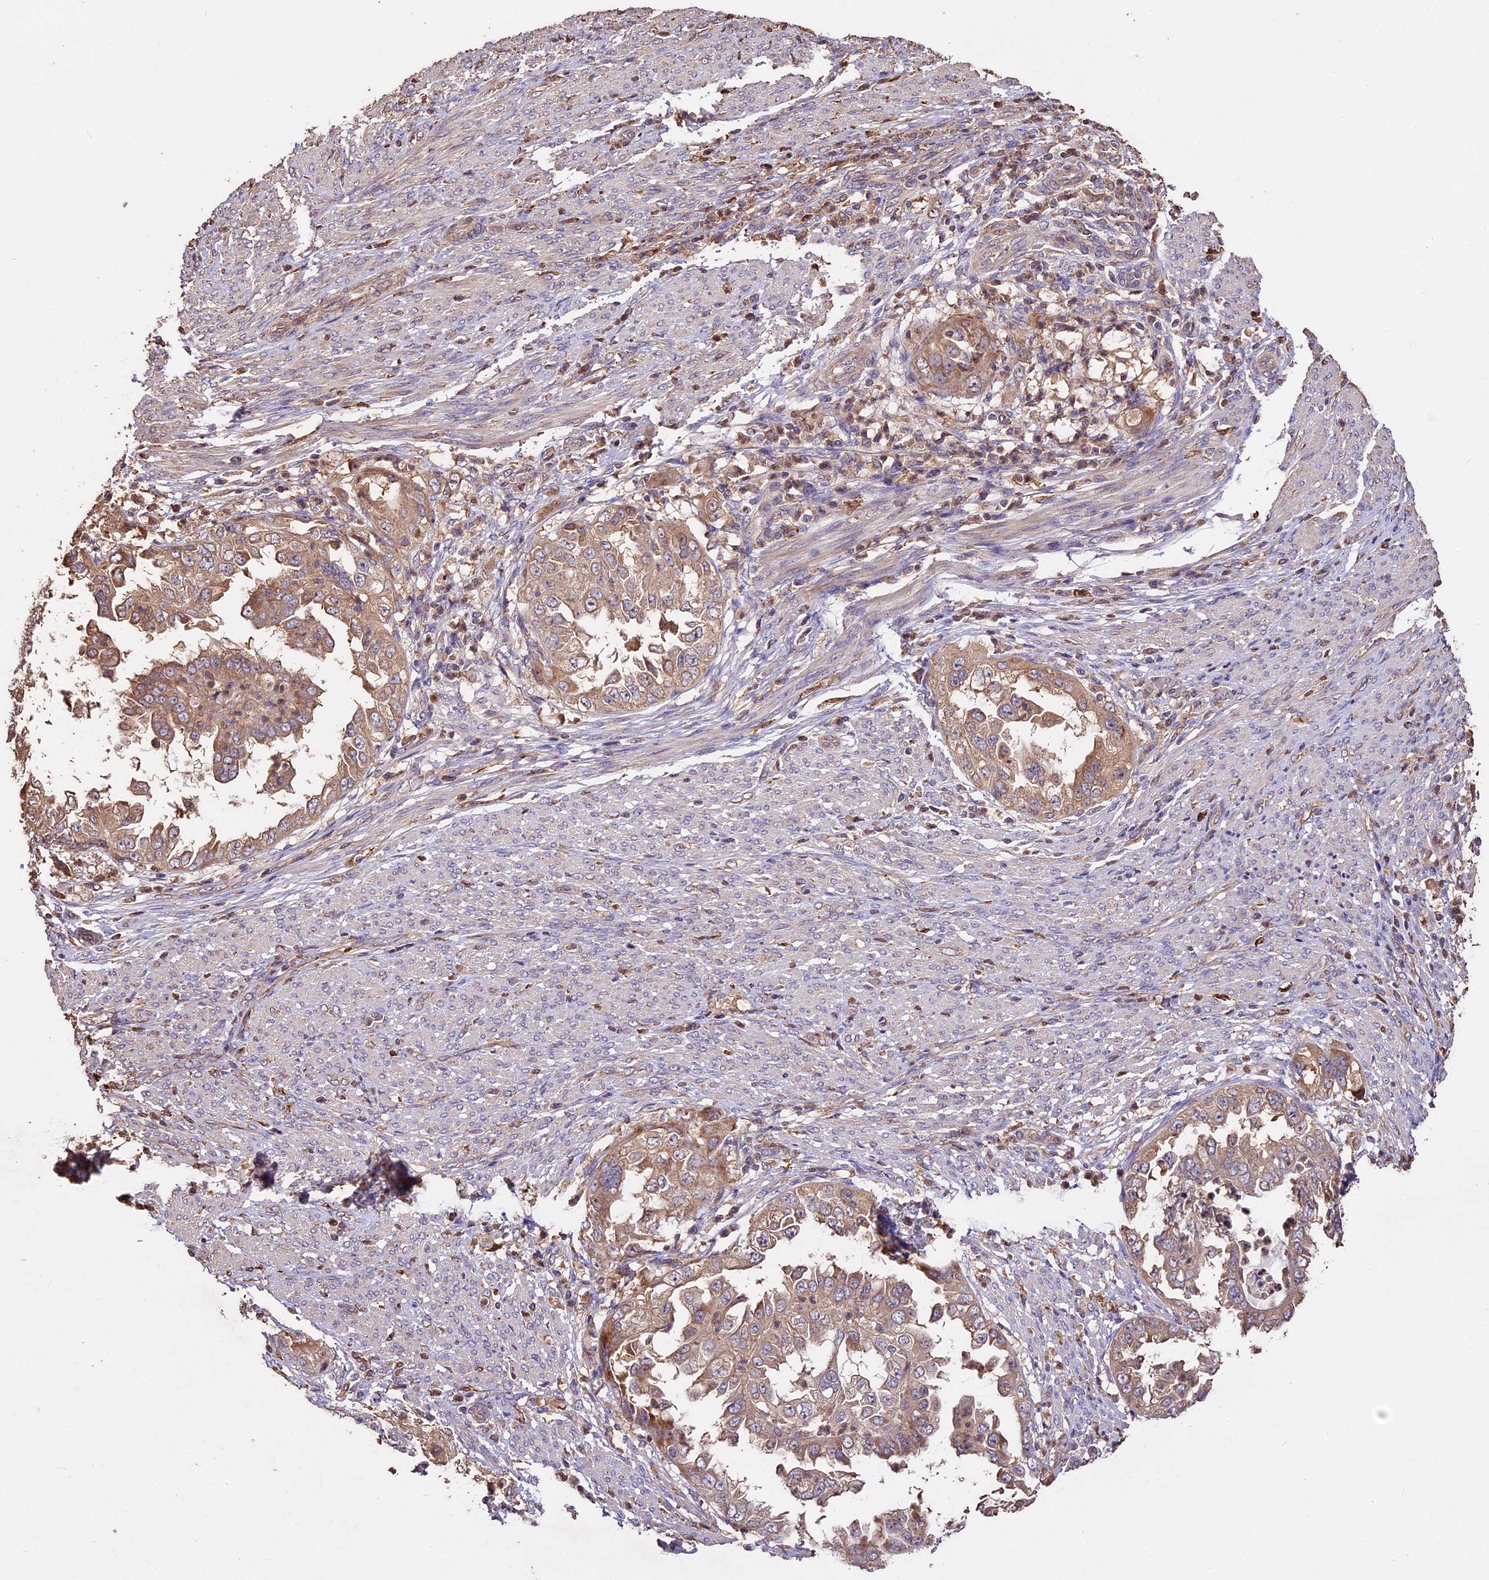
{"staining": {"intensity": "moderate", "quantity": ">75%", "location": "cytoplasmic/membranous"}, "tissue": "endometrial cancer", "cell_type": "Tumor cells", "image_type": "cancer", "snomed": [{"axis": "morphology", "description": "Adenocarcinoma, NOS"}, {"axis": "topography", "description": "Endometrium"}], "caption": "Immunohistochemical staining of endometrial cancer demonstrates medium levels of moderate cytoplasmic/membranous positivity in about >75% of tumor cells.", "gene": "CRLF1", "patient": {"sex": "female", "age": 85}}